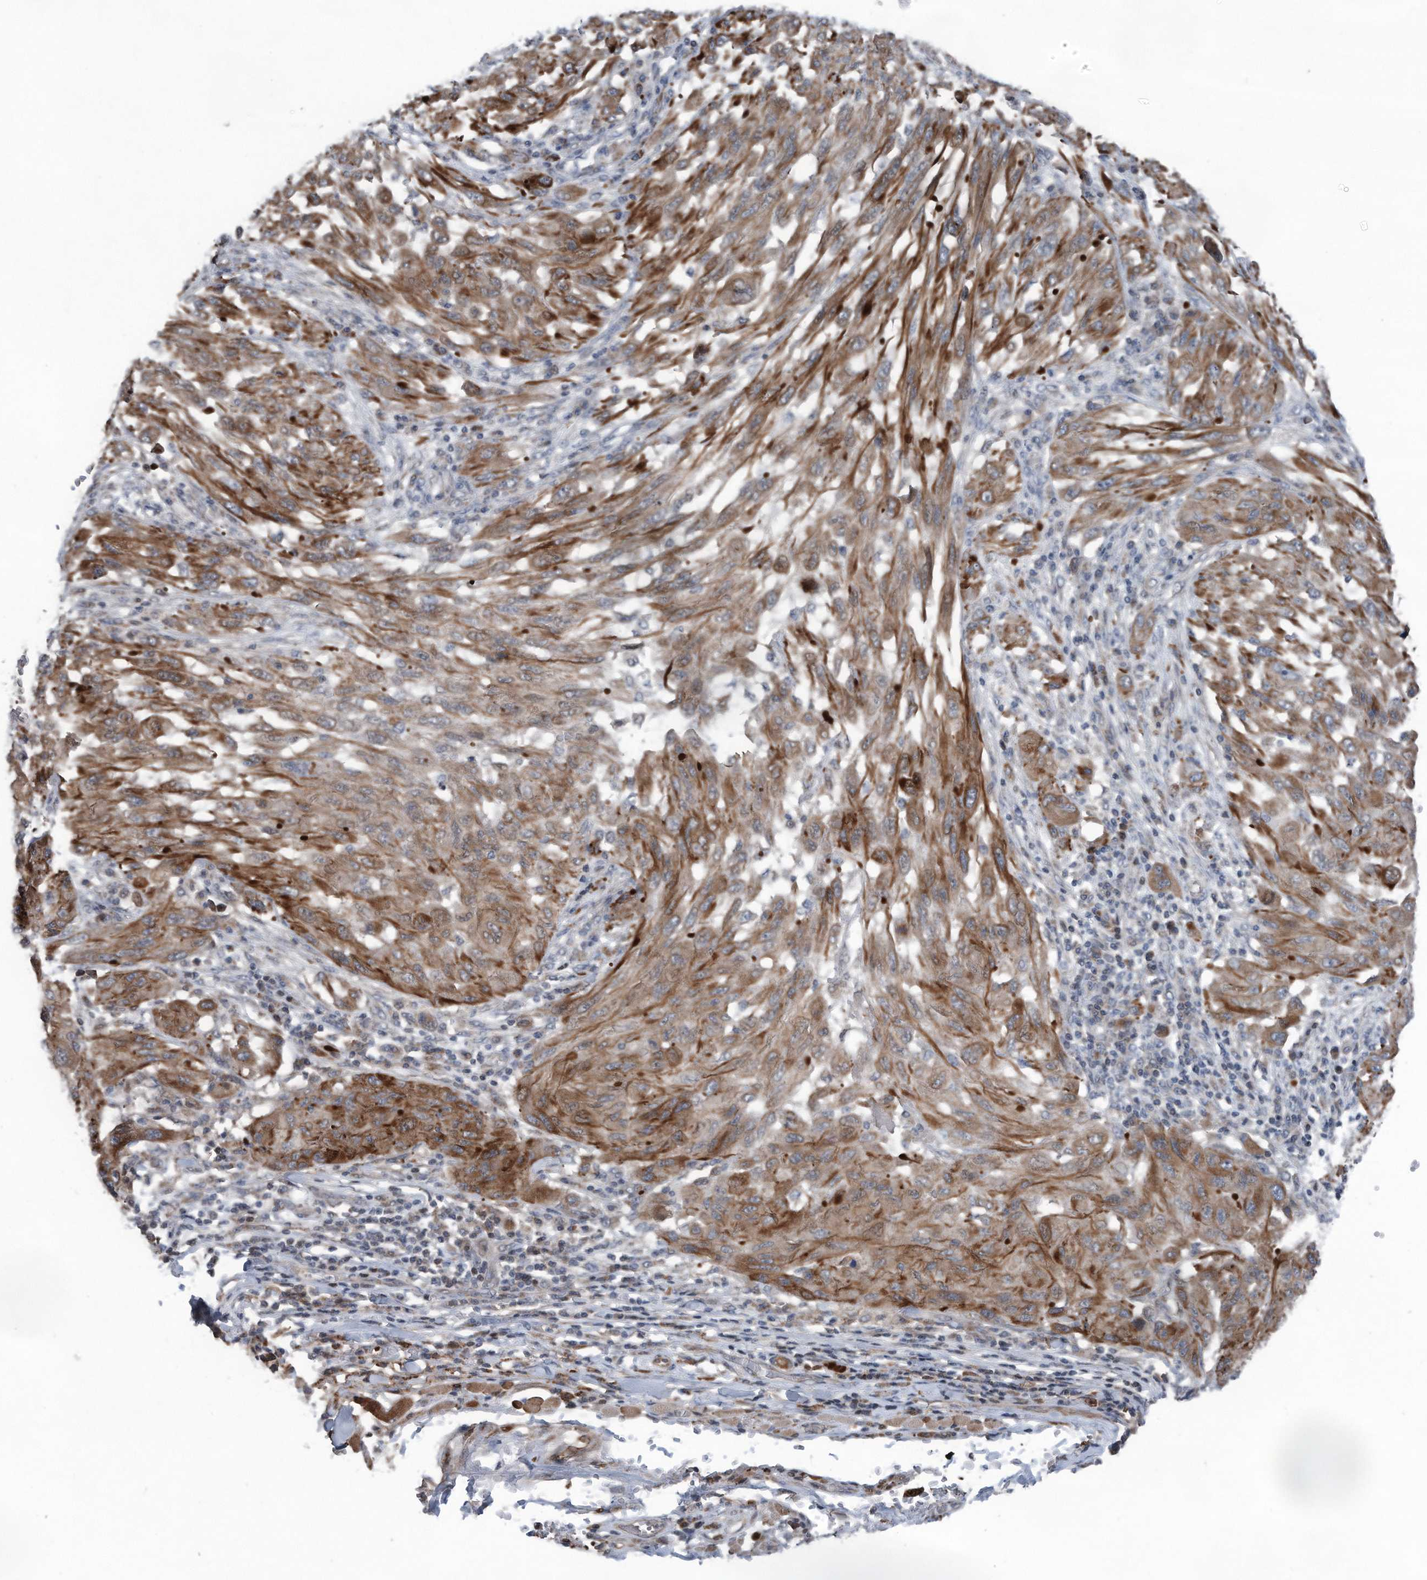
{"staining": {"intensity": "moderate", "quantity": ">75%", "location": "cytoplasmic/membranous"}, "tissue": "melanoma", "cell_type": "Tumor cells", "image_type": "cancer", "snomed": [{"axis": "morphology", "description": "Malignant melanoma, NOS"}, {"axis": "topography", "description": "Skin"}], "caption": "This histopathology image reveals immunohistochemistry (IHC) staining of malignant melanoma, with medium moderate cytoplasmic/membranous expression in approximately >75% of tumor cells.", "gene": "DST", "patient": {"sex": "female", "age": 91}}